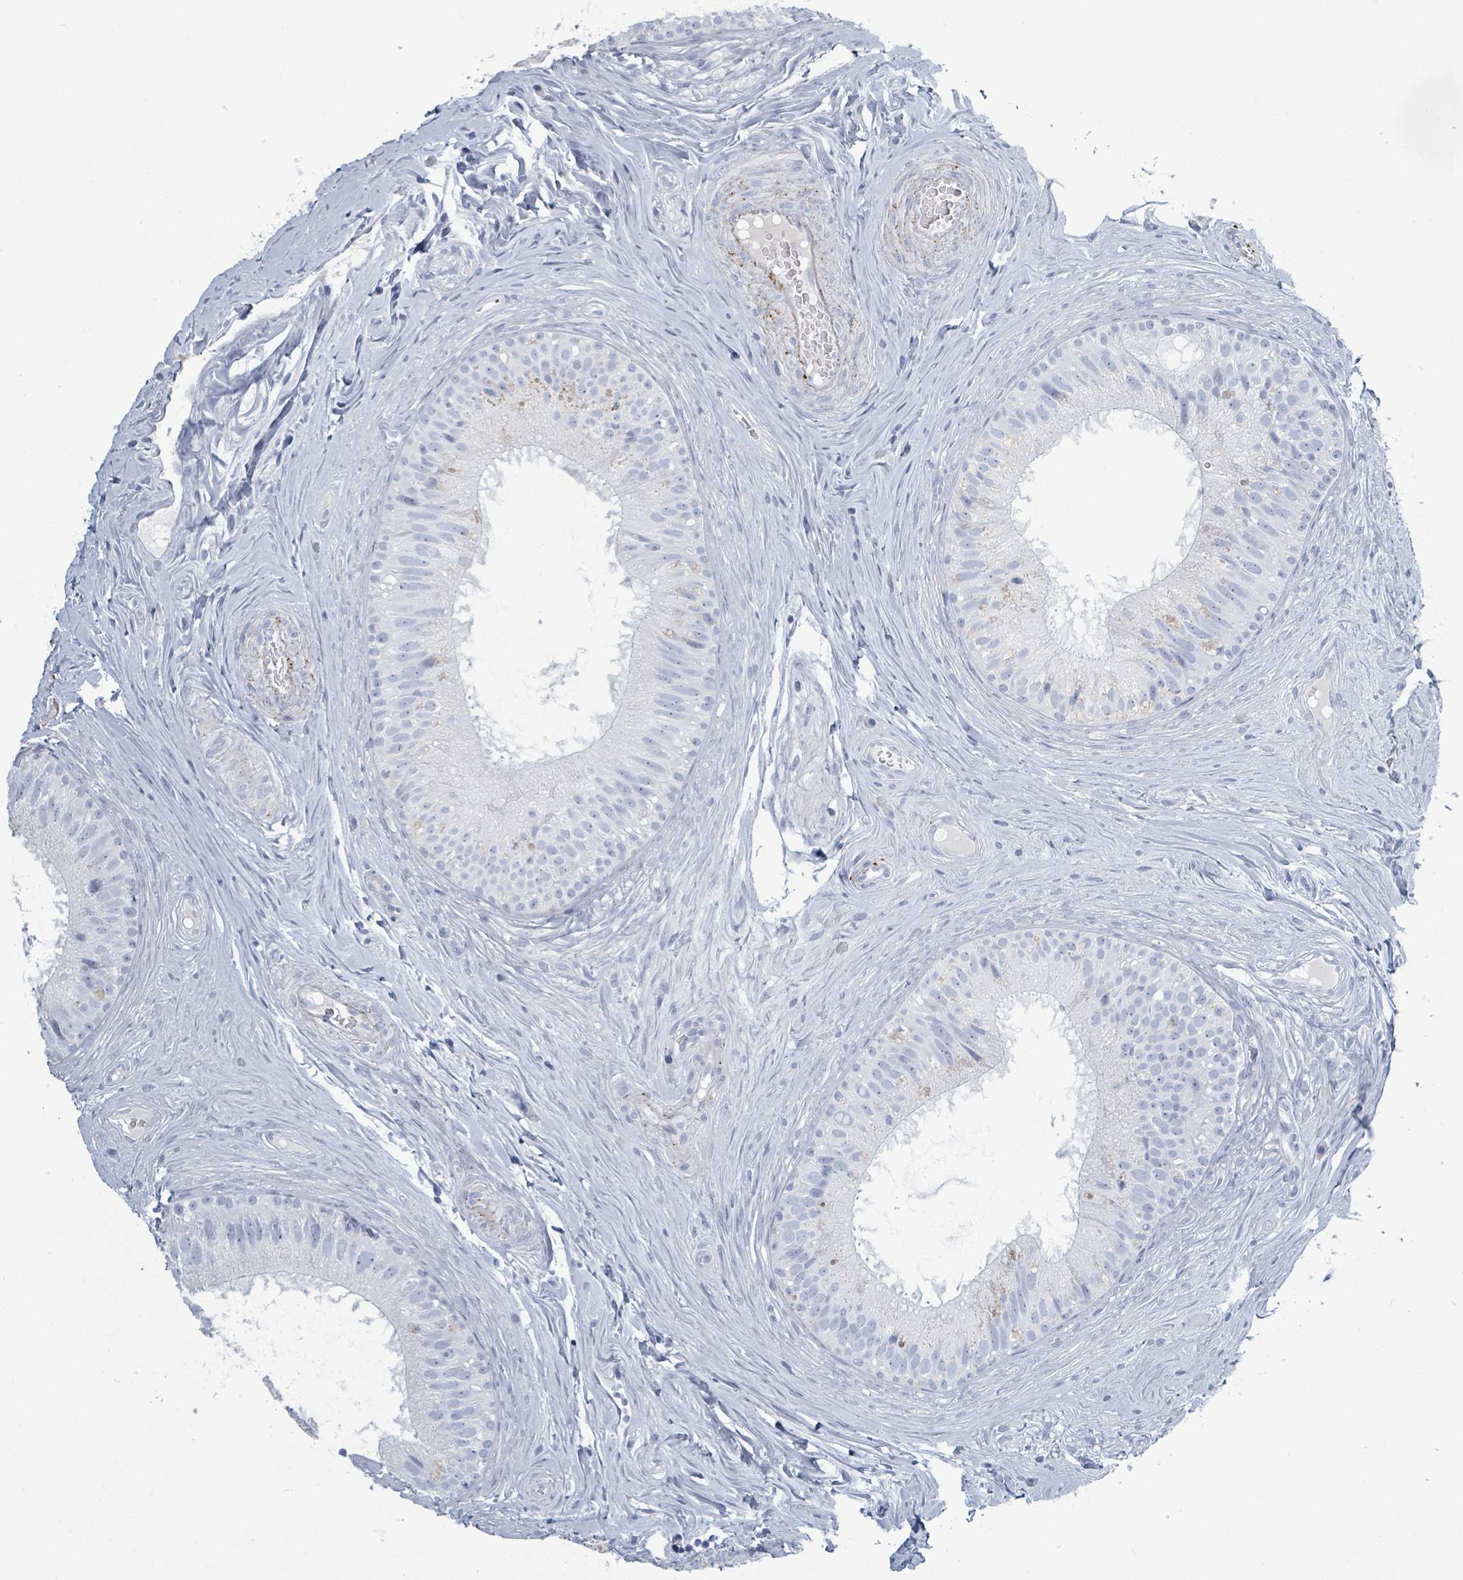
{"staining": {"intensity": "moderate", "quantity": "<25%", "location": "cytoplasmic/membranous"}, "tissue": "epididymis", "cell_type": "Glandular cells", "image_type": "normal", "snomed": [{"axis": "morphology", "description": "Normal tissue, NOS"}, {"axis": "topography", "description": "Epididymis"}], "caption": "Approximately <25% of glandular cells in unremarkable epididymis reveal moderate cytoplasmic/membranous protein staining as visualized by brown immunohistochemical staining.", "gene": "RAB33B", "patient": {"sex": "male", "age": 34}}